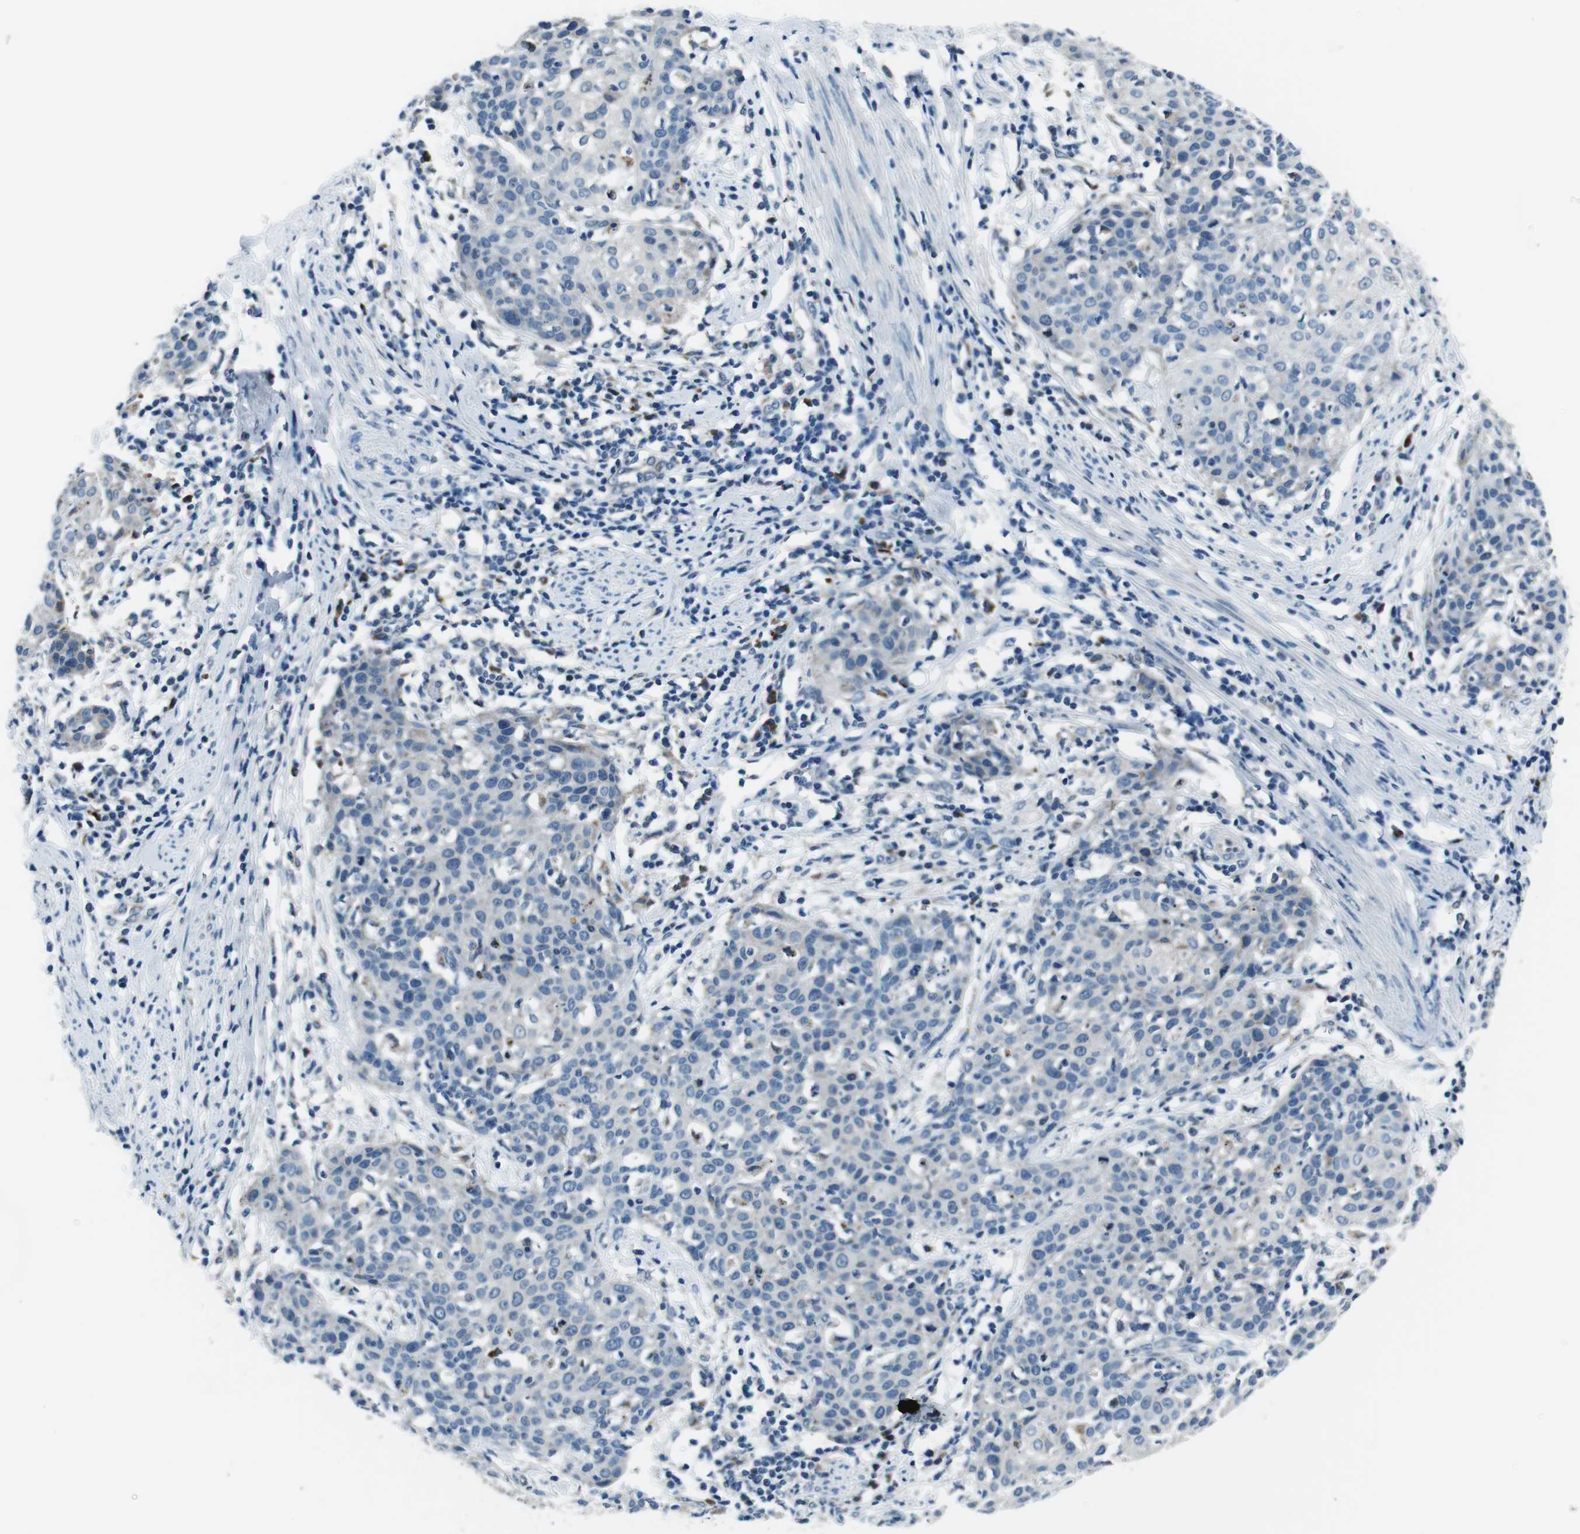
{"staining": {"intensity": "moderate", "quantity": ">75%", "location": "cytoplasmic/membranous"}, "tissue": "cervical cancer", "cell_type": "Tumor cells", "image_type": "cancer", "snomed": [{"axis": "morphology", "description": "Squamous cell carcinoma, NOS"}, {"axis": "topography", "description": "Cervix"}], "caption": "Human cervical cancer stained with a brown dye demonstrates moderate cytoplasmic/membranous positive positivity in about >75% of tumor cells.", "gene": "NUCB2", "patient": {"sex": "female", "age": 38}}